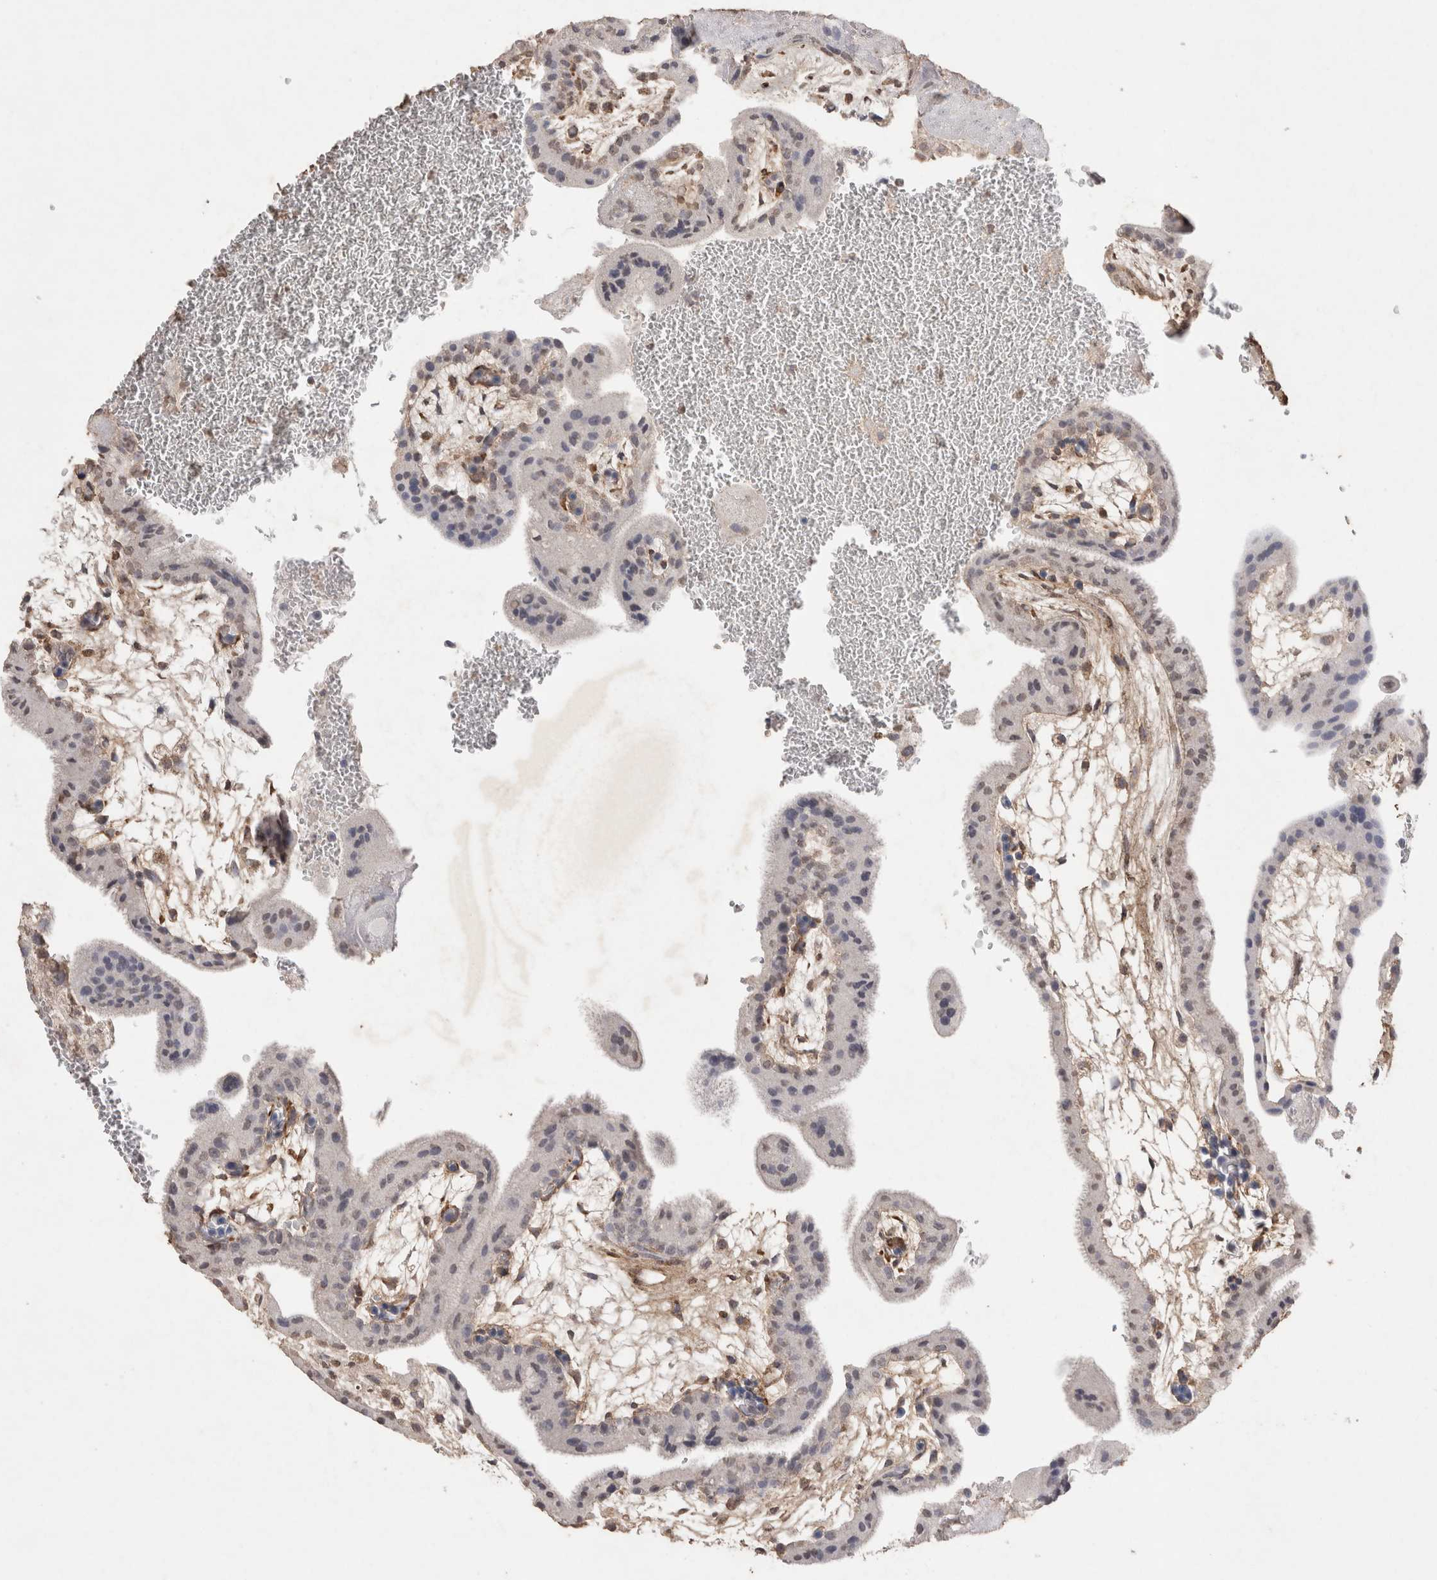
{"staining": {"intensity": "moderate", "quantity": "25%-75%", "location": "cytoplasmic/membranous"}, "tissue": "placenta", "cell_type": "Decidual cells", "image_type": "normal", "snomed": [{"axis": "morphology", "description": "Normal tissue, NOS"}, {"axis": "topography", "description": "Placenta"}], "caption": "Immunohistochemical staining of benign placenta displays moderate cytoplasmic/membranous protein staining in approximately 25%-75% of decidual cells.", "gene": "C1QTNF5", "patient": {"sex": "female", "age": 35}}